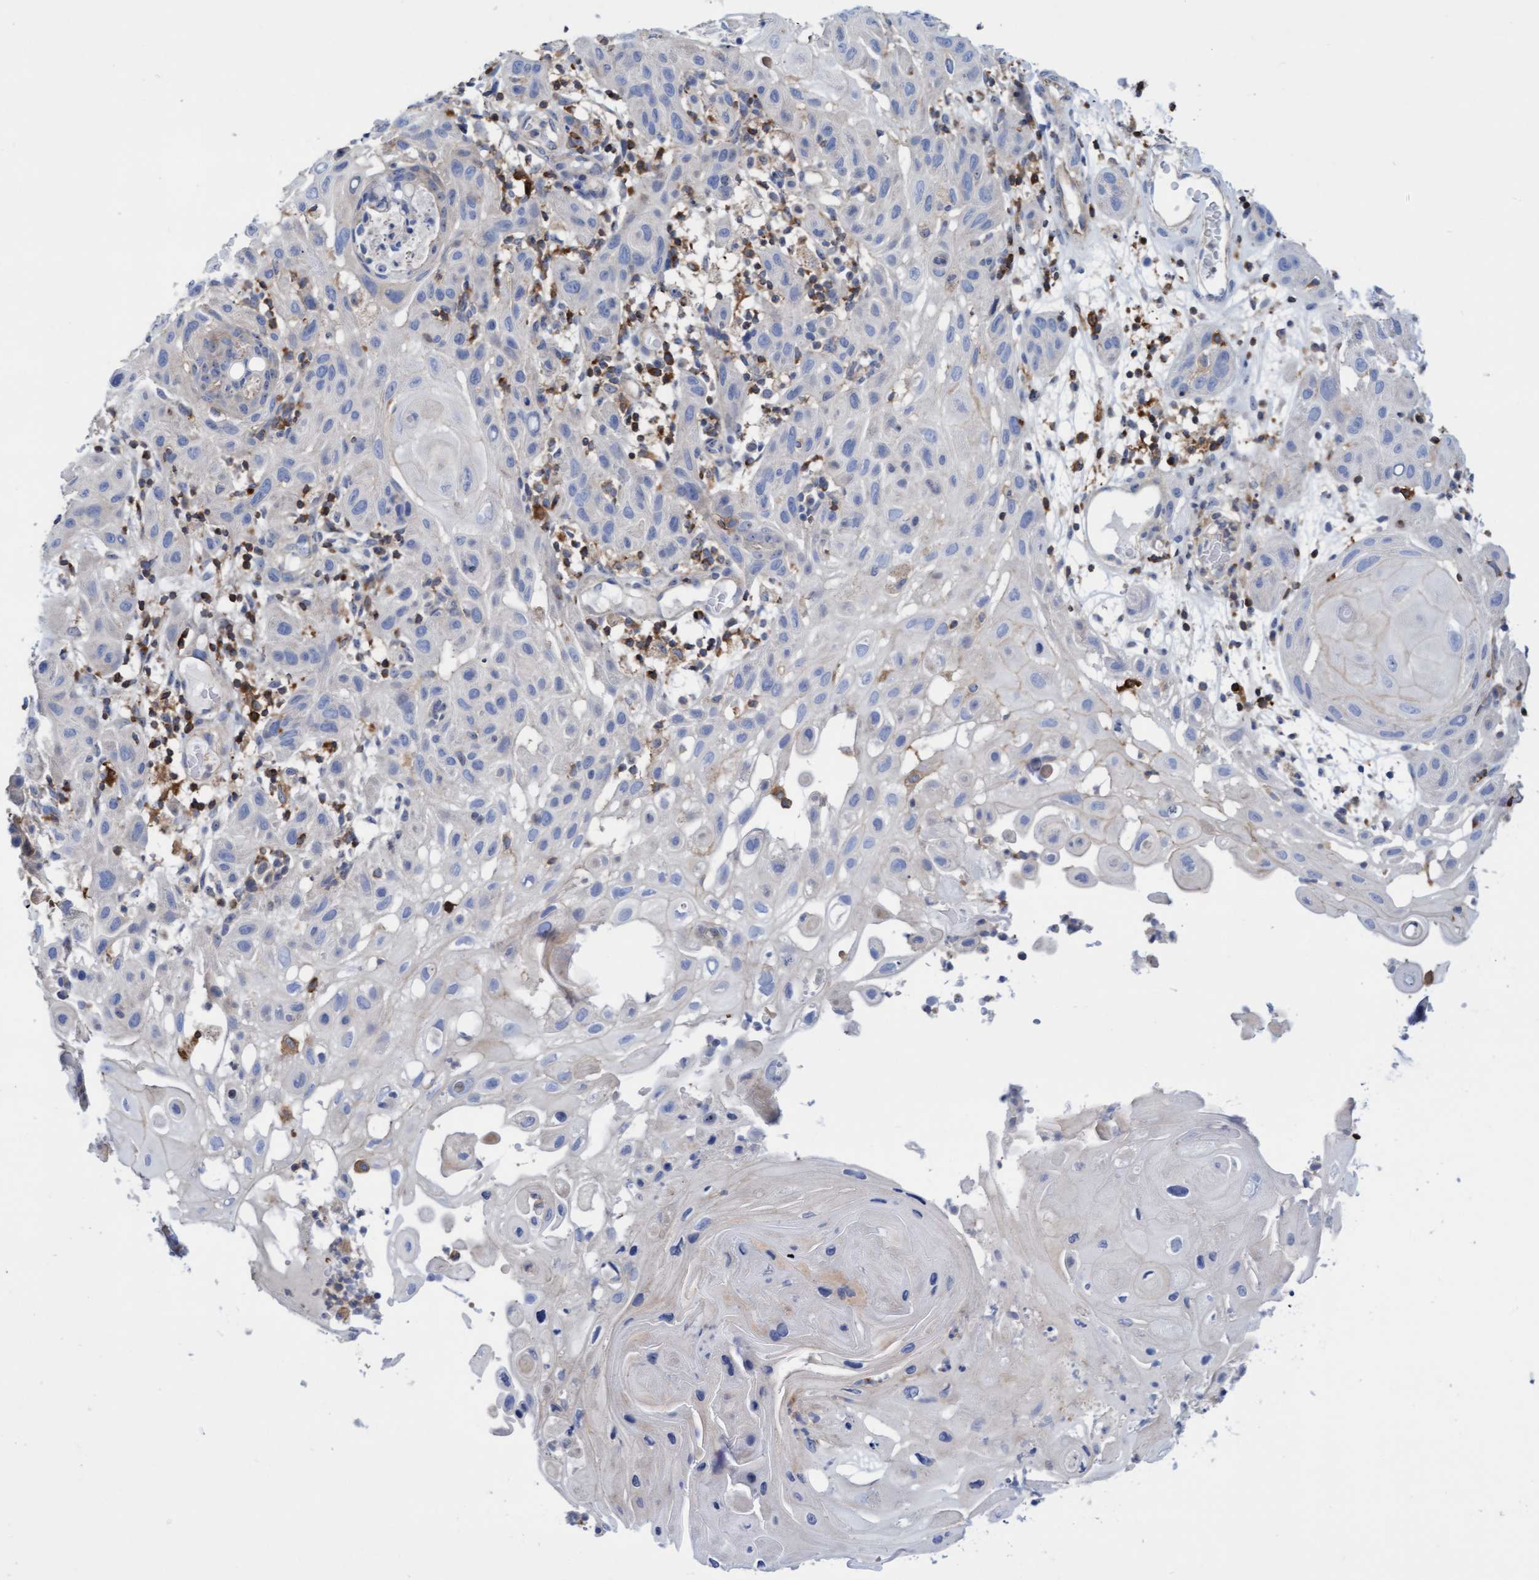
{"staining": {"intensity": "negative", "quantity": "none", "location": "none"}, "tissue": "skin cancer", "cell_type": "Tumor cells", "image_type": "cancer", "snomed": [{"axis": "morphology", "description": "Squamous cell carcinoma, NOS"}, {"axis": "topography", "description": "Skin"}], "caption": "DAB immunohistochemical staining of skin cancer (squamous cell carcinoma) demonstrates no significant positivity in tumor cells. (DAB IHC visualized using brightfield microscopy, high magnification).", "gene": "FNBP1", "patient": {"sex": "female", "age": 96}}